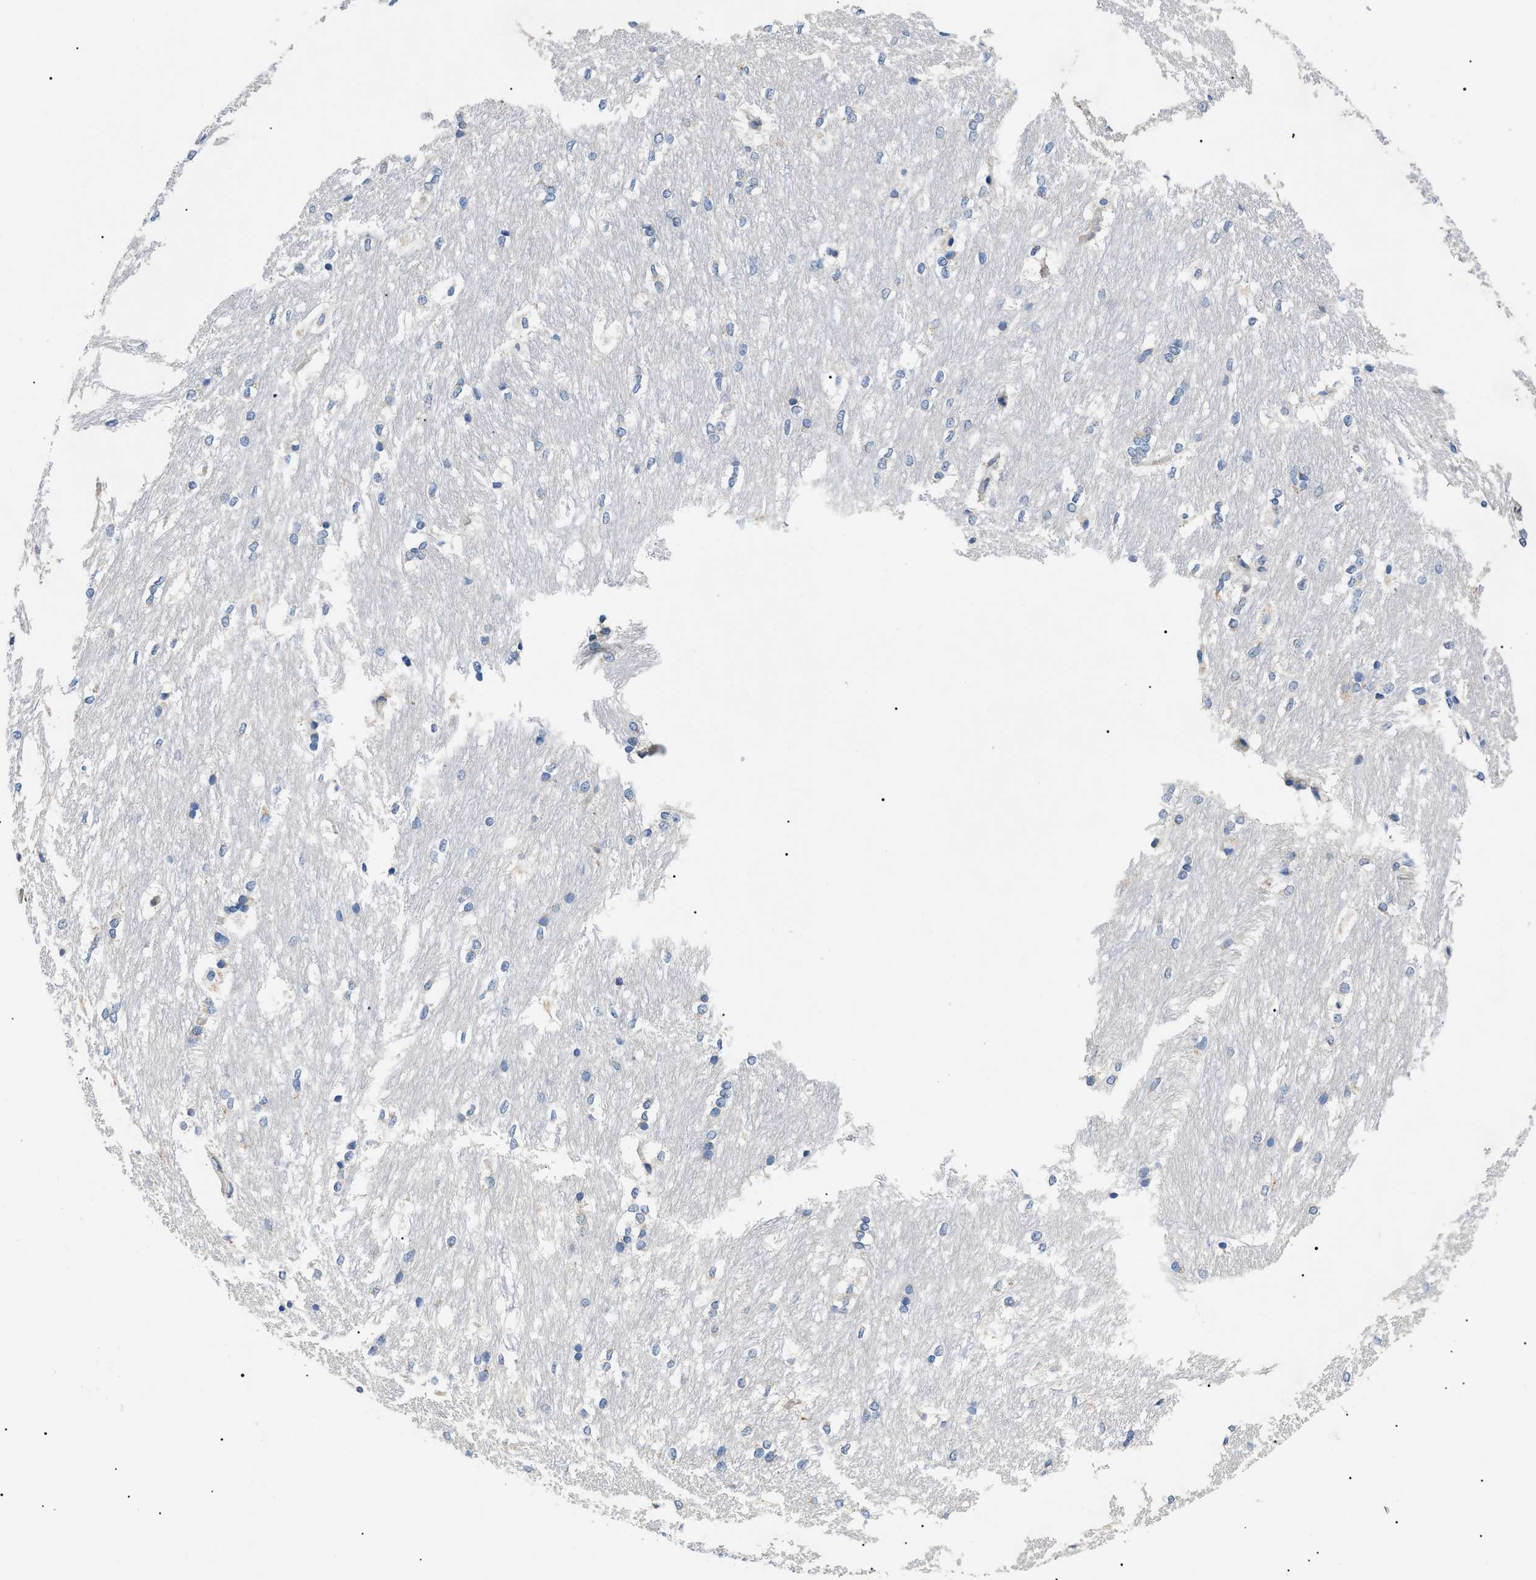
{"staining": {"intensity": "negative", "quantity": "none", "location": "none"}, "tissue": "caudate", "cell_type": "Glial cells", "image_type": "normal", "snomed": [{"axis": "morphology", "description": "Normal tissue, NOS"}, {"axis": "topography", "description": "Lateral ventricle wall"}], "caption": "Immunohistochemical staining of benign human caudate reveals no significant positivity in glial cells. (Brightfield microscopy of DAB (3,3'-diaminobenzidine) IHC at high magnification).", "gene": "TOMM6", "patient": {"sex": "female", "age": 19}}